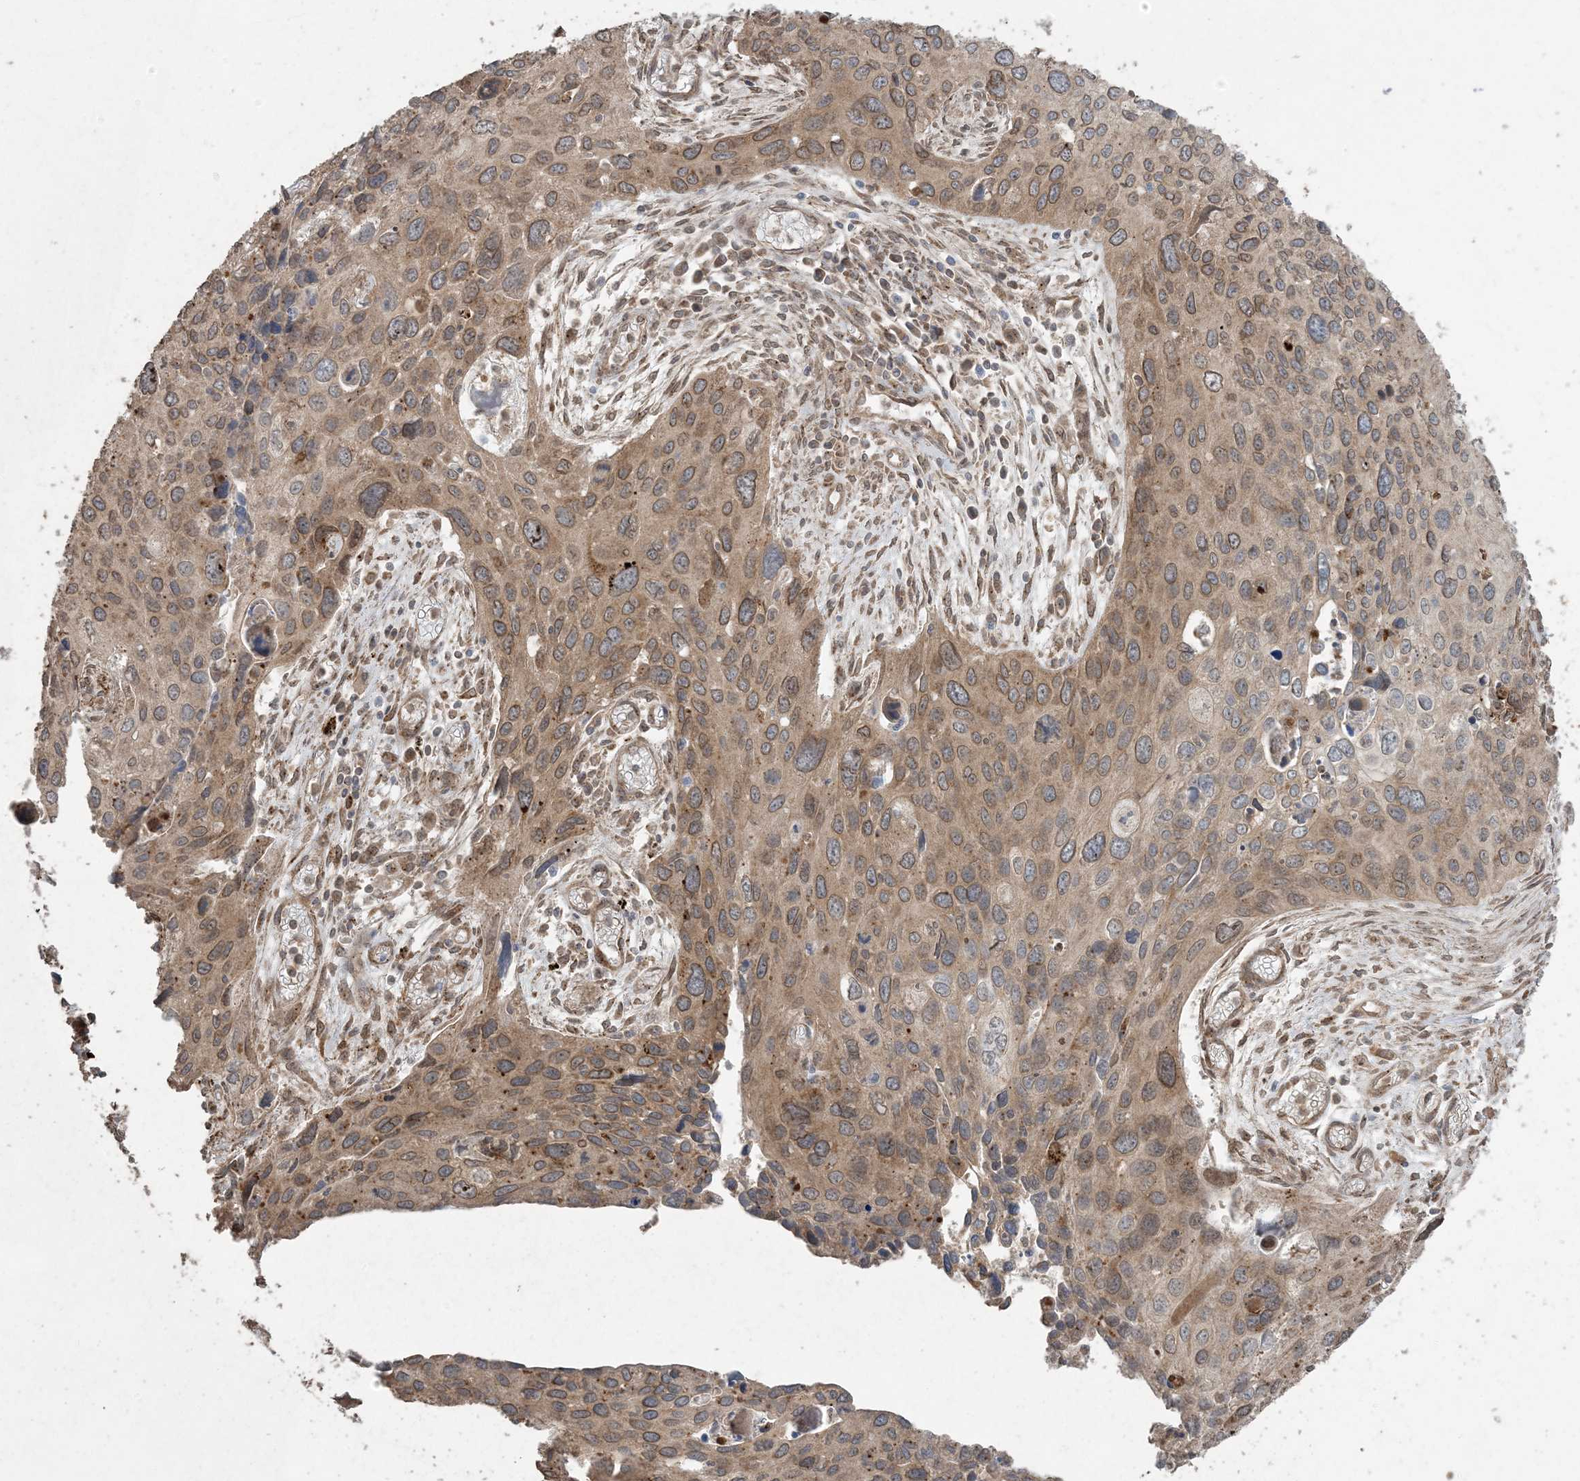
{"staining": {"intensity": "moderate", "quantity": ">75%", "location": "cytoplasmic/membranous,nuclear"}, "tissue": "cervical cancer", "cell_type": "Tumor cells", "image_type": "cancer", "snomed": [{"axis": "morphology", "description": "Squamous cell carcinoma, NOS"}, {"axis": "topography", "description": "Cervix"}], "caption": "Protein expression analysis of human cervical squamous cell carcinoma reveals moderate cytoplasmic/membranous and nuclear expression in approximately >75% of tumor cells.", "gene": "DDX19B", "patient": {"sex": "female", "age": 55}}